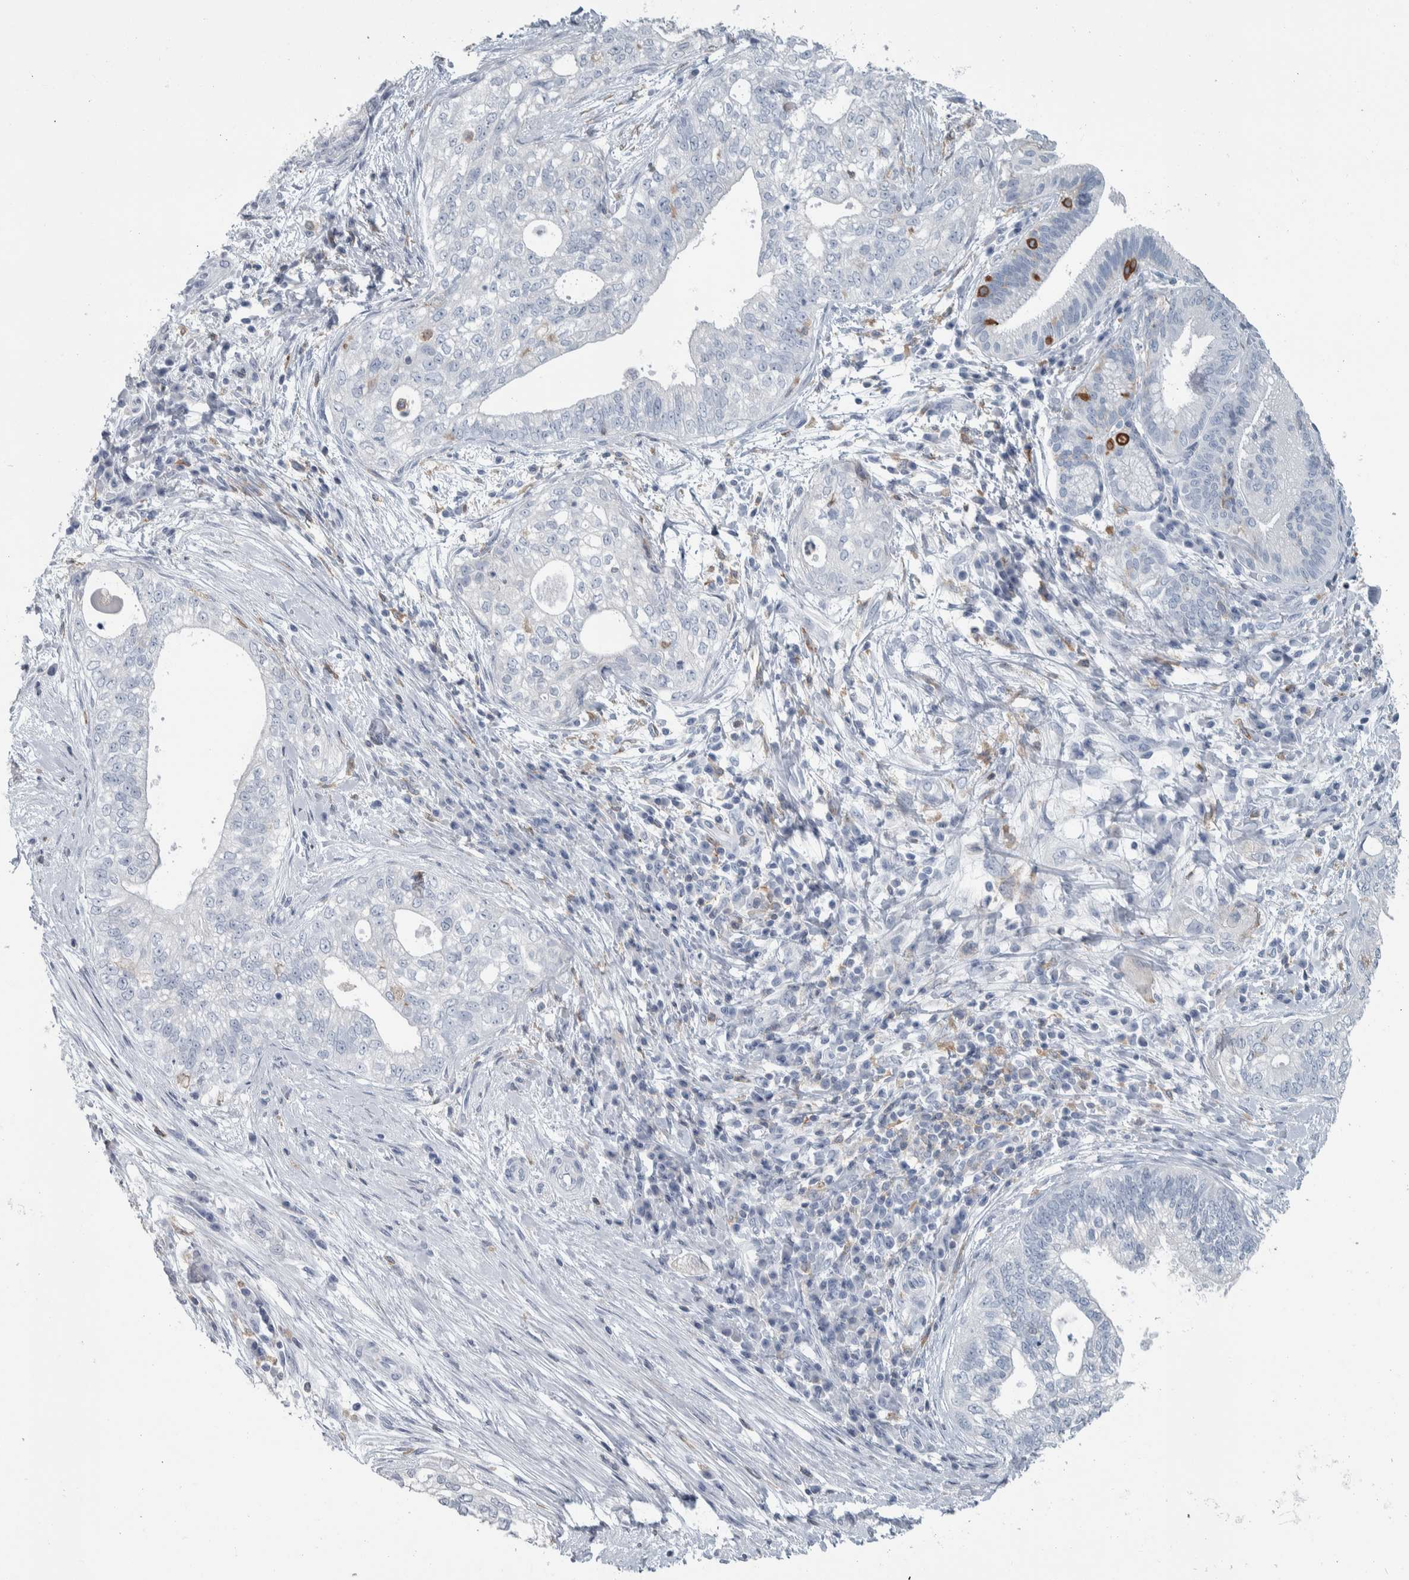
{"staining": {"intensity": "negative", "quantity": "none", "location": "none"}, "tissue": "pancreatic cancer", "cell_type": "Tumor cells", "image_type": "cancer", "snomed": [{"axis": "morphology", "description": "Adenocarcinoma, NOS"}, {"axis": "topography", "description": "Pancreas"}], "caption": "The photomicrograph demonstrates no significant expression in tumor cells of adenocarcinoma (pancreatic).", "gene": "SKAP2", "patient": {"sex": "male", "age": 72}}